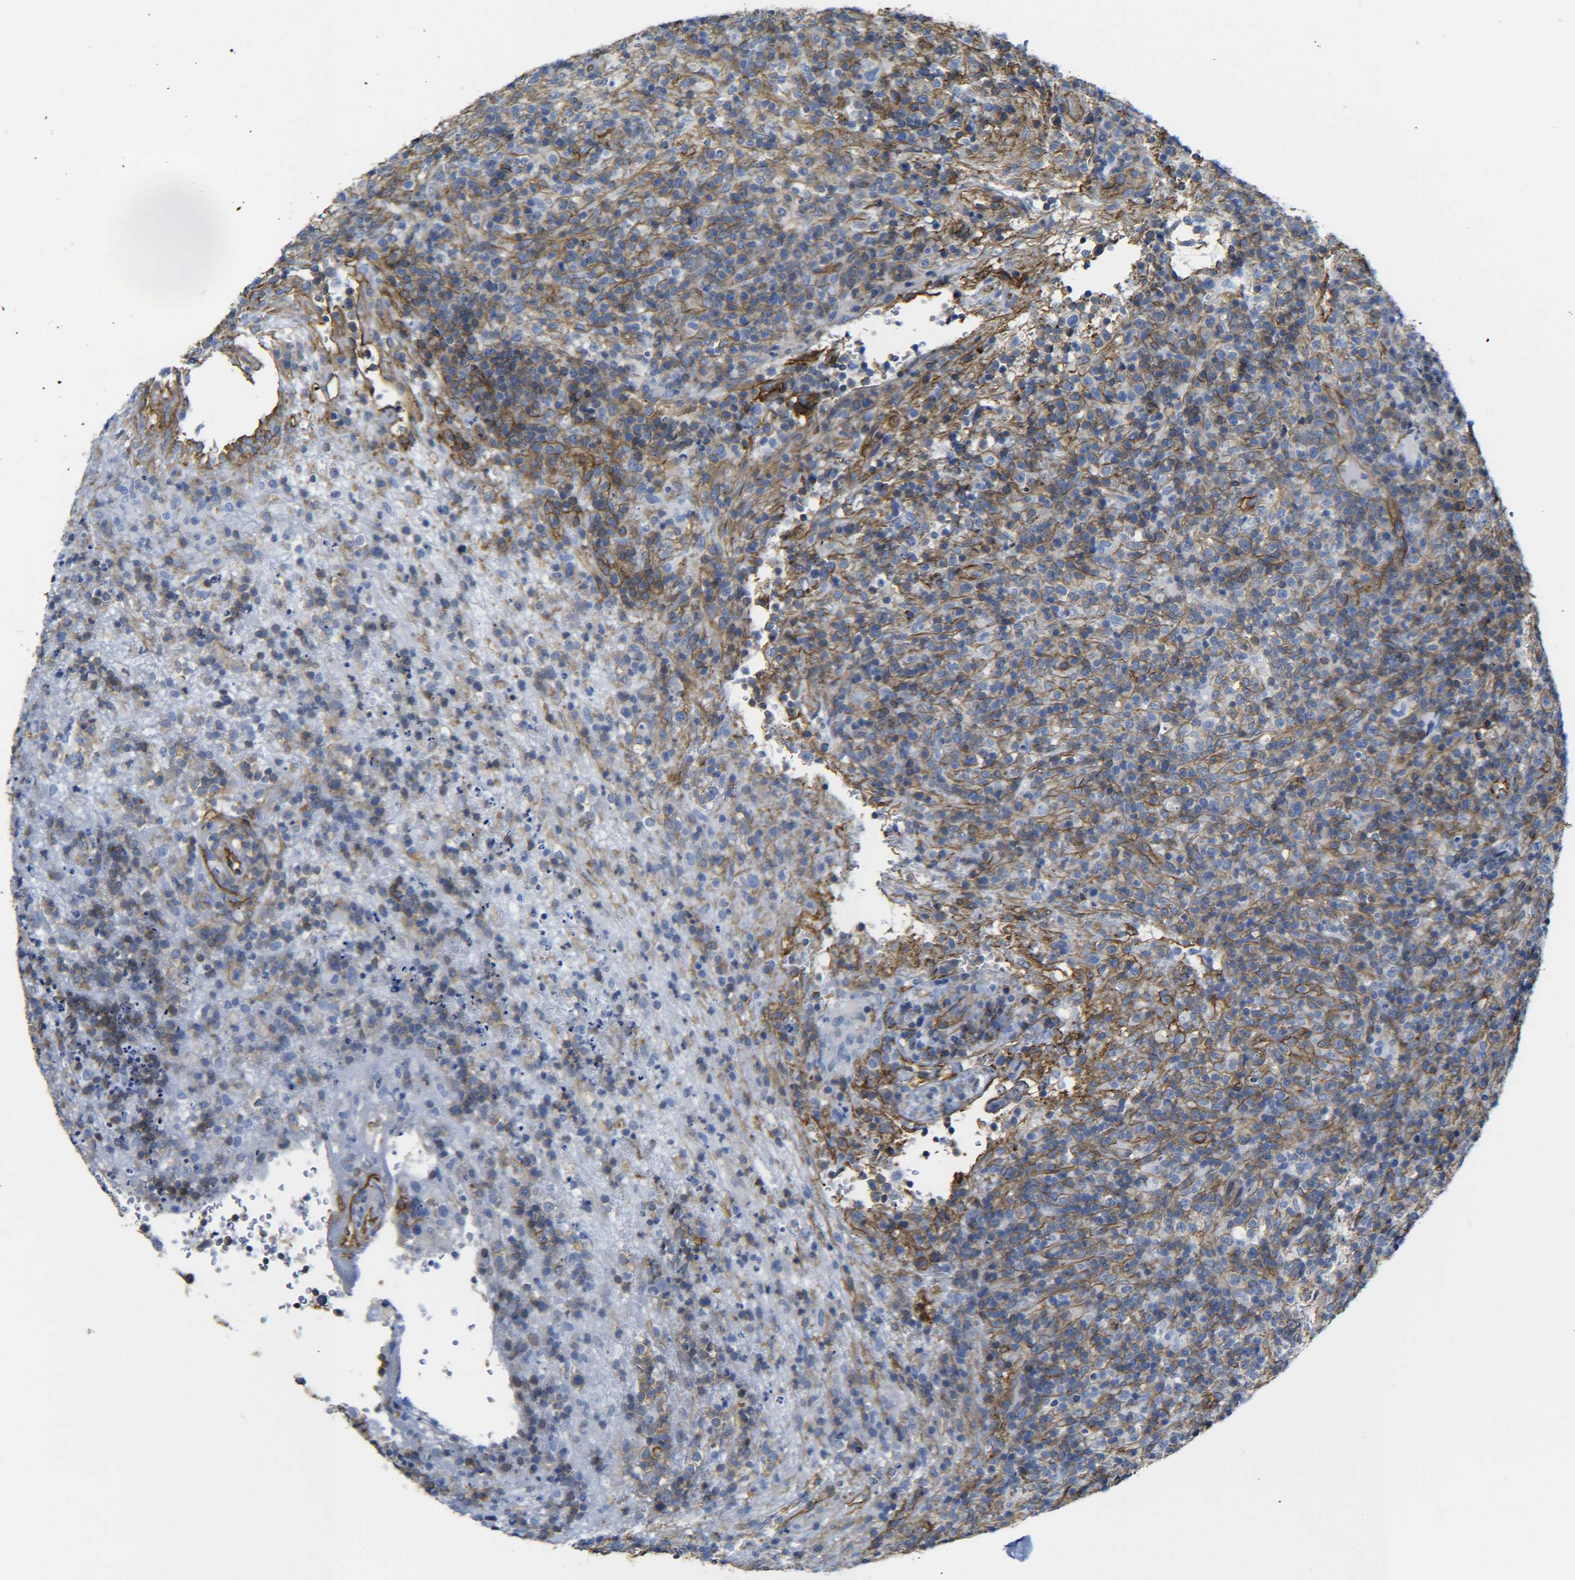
{"staining": {"intensity": "negative", "quantity": "none", "location": "none"}, "tissue": "lymphoma", "cell_type": "Tumor cells", "image_type": "cancer", "snomed": [{"axis": "morphology", "description": "Malignant lymphoma, non-Hodgkin's type, High grade"}, {"axis": "topography", "description": "Lymph node"}], "caption": "High power microscopy photomicrograph of an immunohistochemistry photomicrograph of lymphoma, revealing no significant positivity in tumor cells.", "gene": "SPTBN1", "patient": {"sex": "female", "age": 76}}